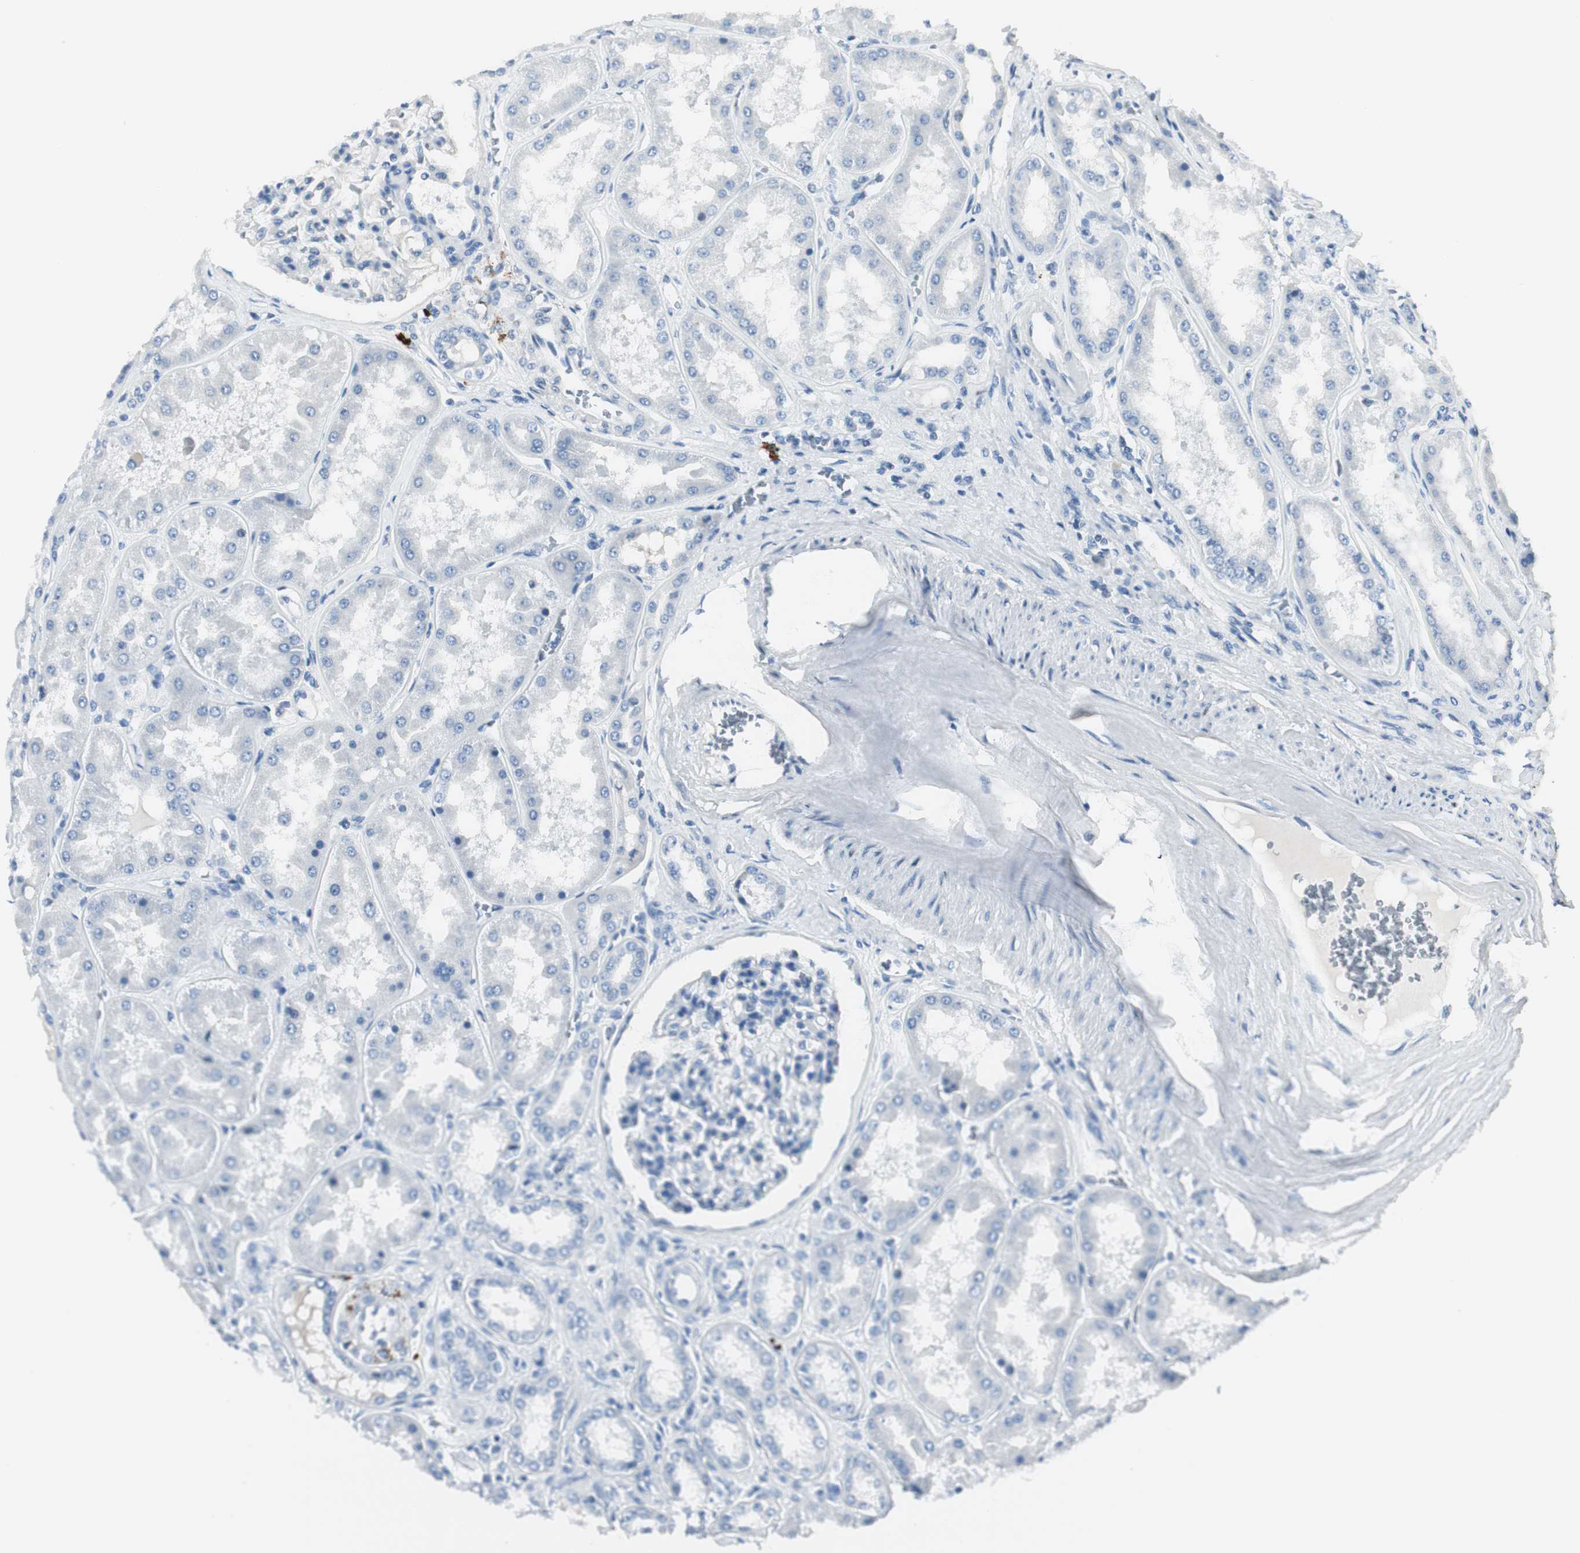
{"staining": {"intensity": "negative", "quantity": "none", "location": "none"}, "tissue": "kidney", "cell_type": "Cells in glomeruli", "image_type": "normal", "snomed": [{"axis": "morphology", "description": "Normal tissue, NOS"}, {"axis": "topography", "description": "Kidney"}], "caption": "Kidney was stained to show a protein in brown. There is no significant staining in cells in glomeruli. Nuclei are stained in blue.", "gene": "DLG4", "patient": {"sex": "female", "age": 56}}